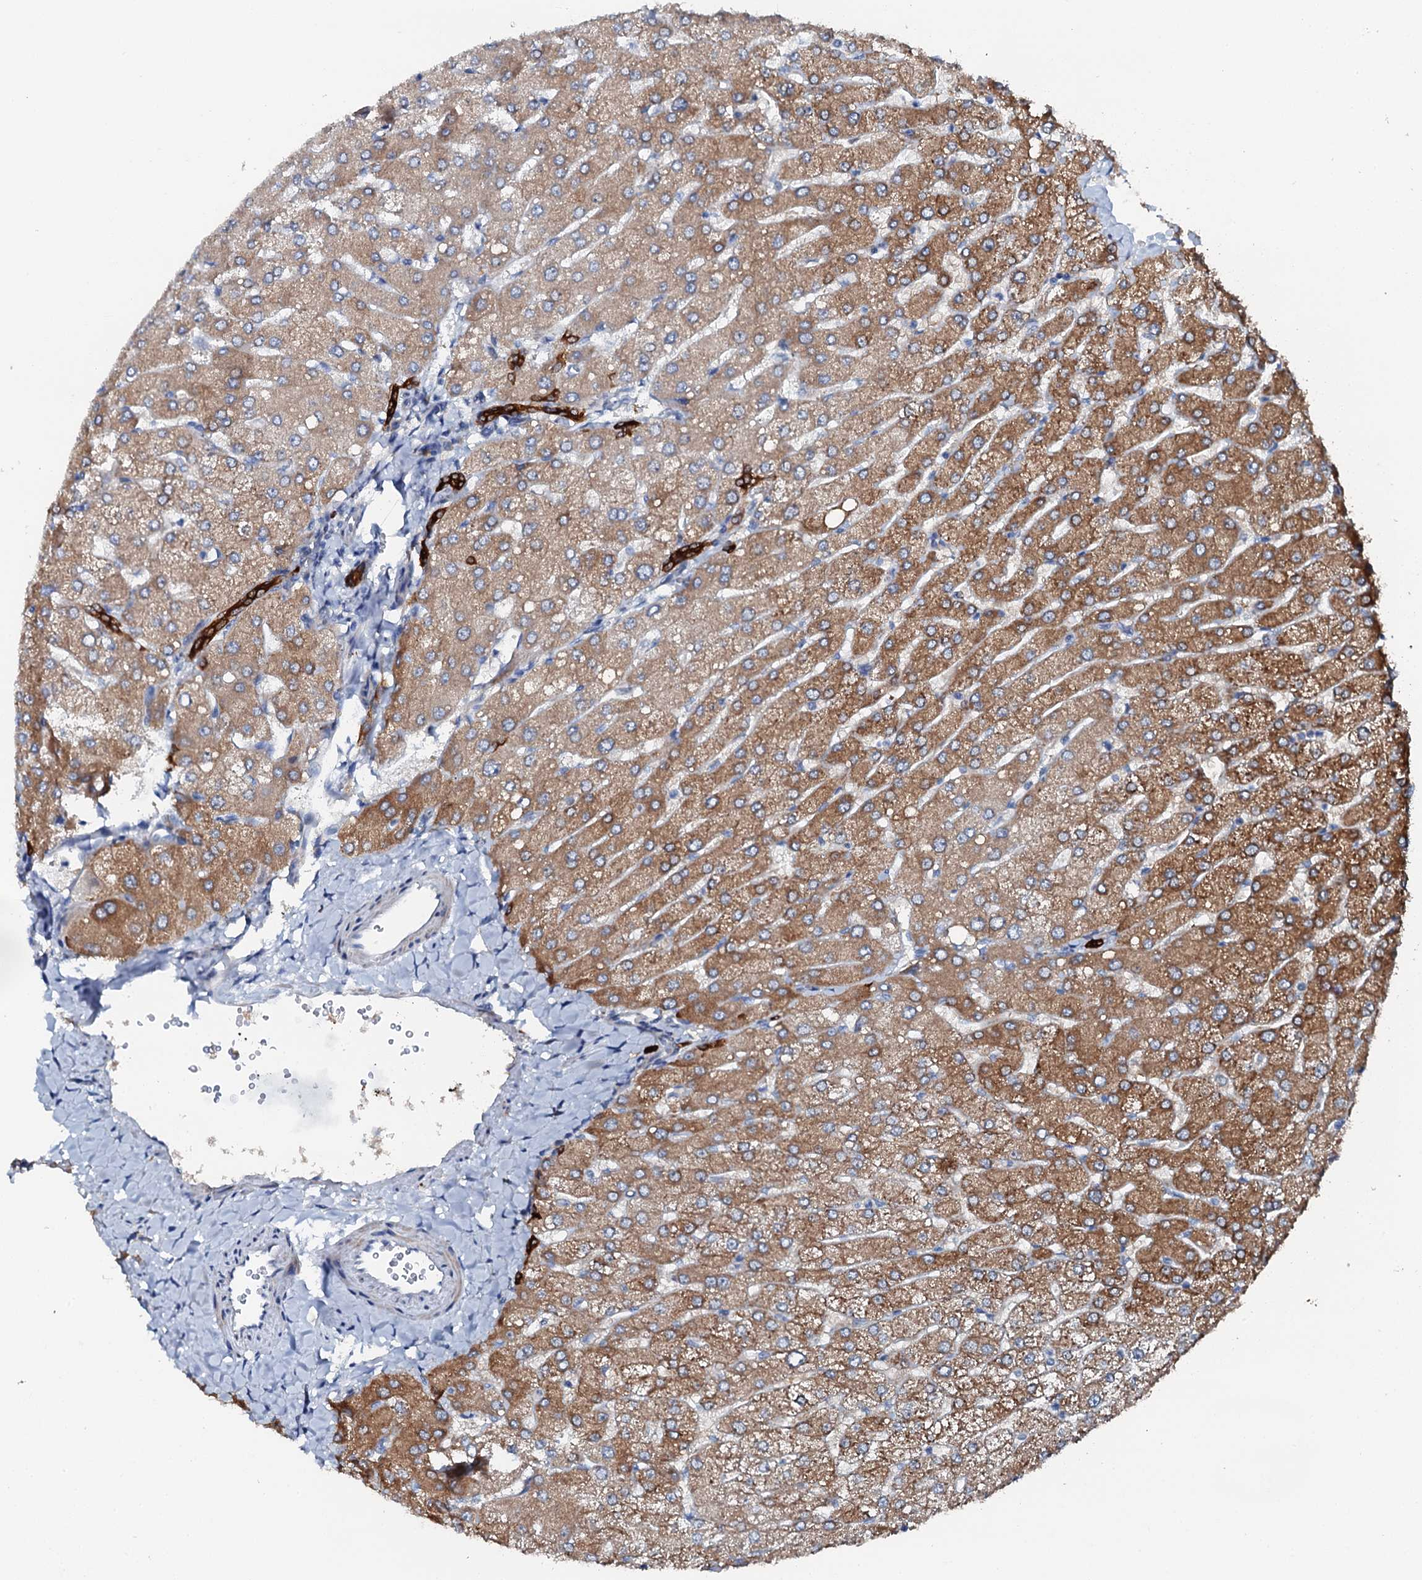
{"staining": {"intensity": "strong", "quantity": ">75%", "location": "cytoplasmic/membranous"}, "tissue": "liver", "cell_type": "Cholangiocytes", "image_type": "normal", "snomed": [{"axis": "morphology", "description": "Normal tissue, NOS"}, {"axis": "topography", "description": "Liver"}], "caption": "A photomicrograph showing strong cytoplasmic/membranous expression in about >75% of cholangiocytes in normal liver, as visualized by brown immunohistochemical staining.", "gene": "GFOD2", "patient": {"sex": "male", "age": 55}}